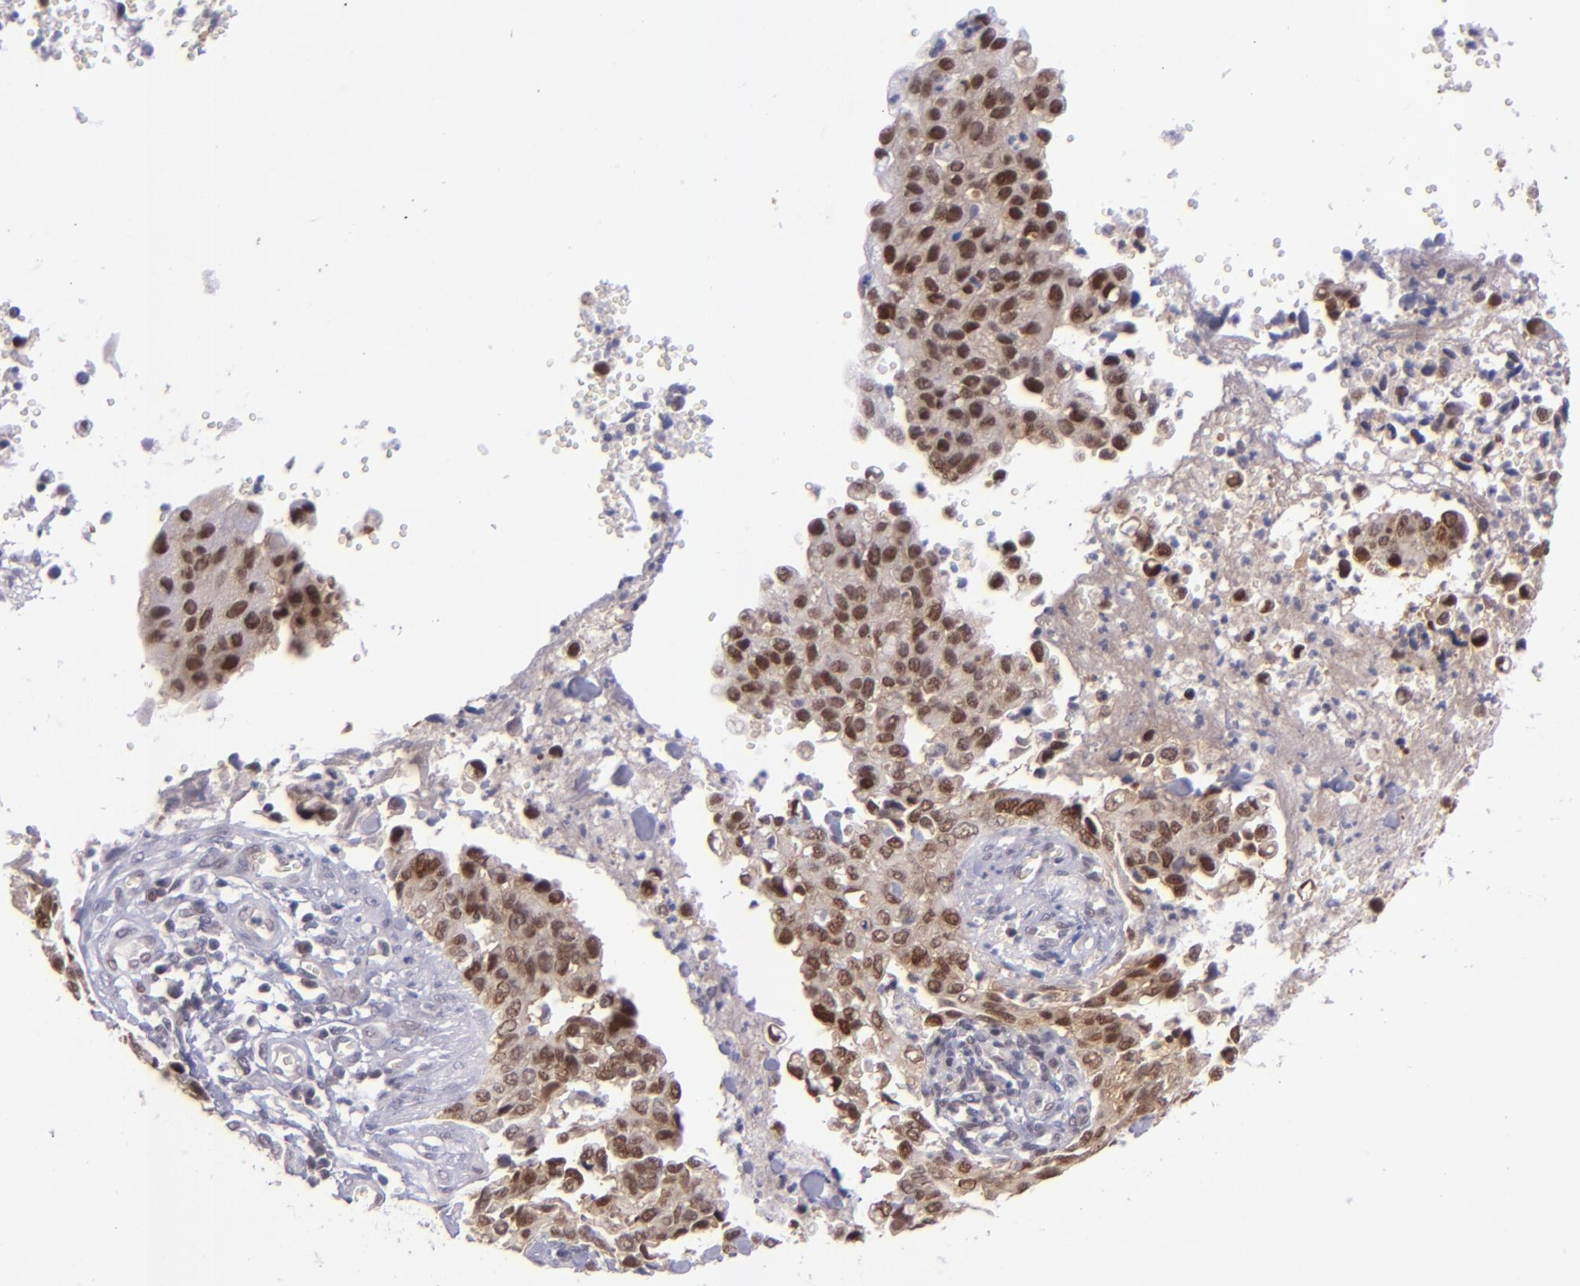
{"staining": {"intensity": "moderate", "quantity": ">75%", "location": "nuclear"}, "tissue": "cervical cancer", "cell_type": "Tumor cells", "image_type": "cancer", "snomed": [{"axis": "morphology", "description": "Normal tissue, NOS"}, {"axis": "morphology", "description": "Squamous cell carcinoma, NOS"}, {"axis": "topography", "description": "Cervix"}], "caption": "A brown stain shows moderate nuclear expression of a protein in squamous cell carcinoma (cervical) tumor cells.", "gene": "BAG1", "patient": {"sex": "female", "age": 45}}